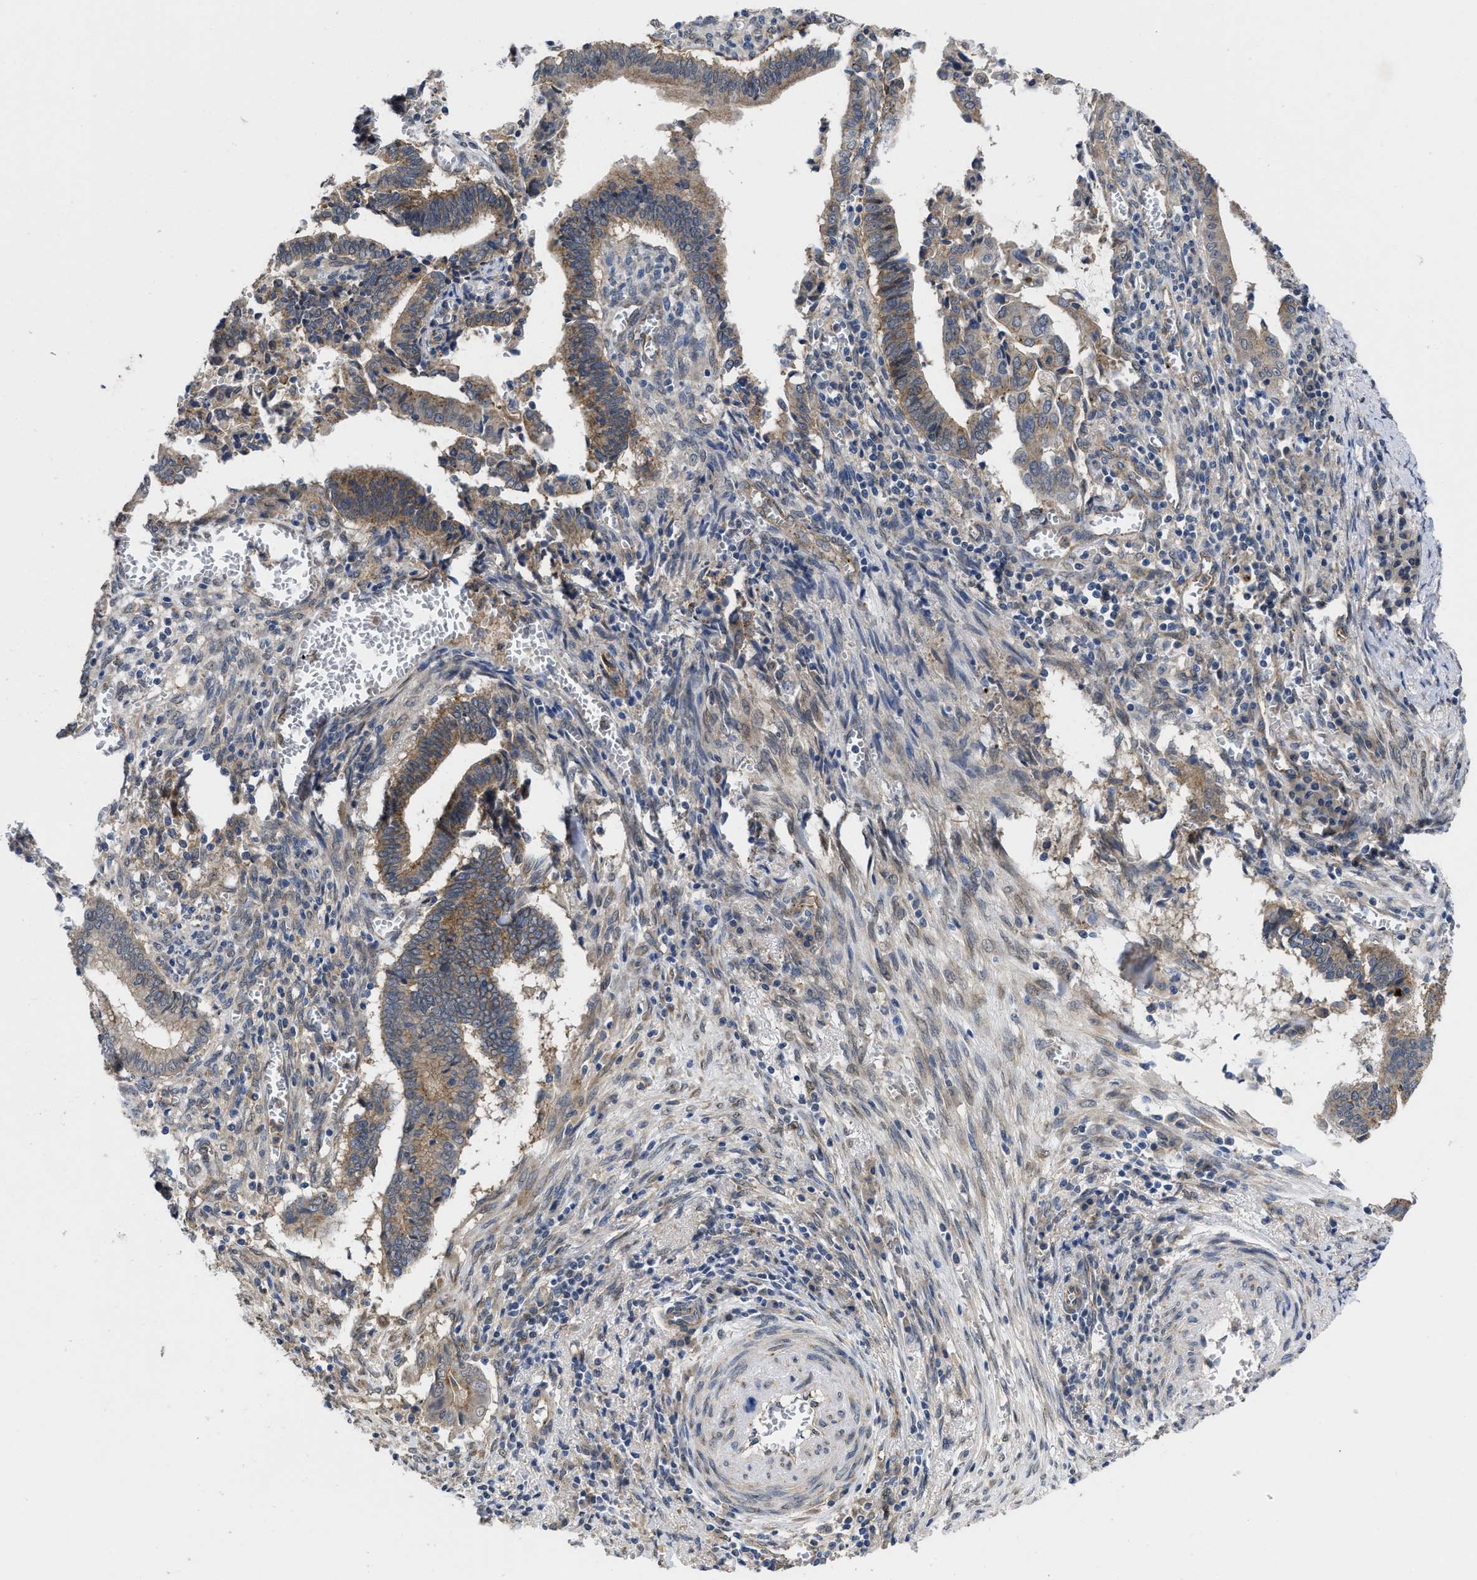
{"staining": {"intensity": "moderate", "quantity": ">75%", "location": "cytoplasmic/membranous"}, "tissue": "cervical cancer", "cell_type": "Tumor cells", "image_type": "cancer", "snomed": [{"axis": "morphology", "description": "Adenocarcinoma, NOS"}, {"axis": "topography", "description": "Cervix"}], "caption": "Protein staining of cervical cancer (adenocarcinoma) tissue reveals moderate cytoplasmic/membranous expression in approximately >75% of tumor cells.", "gene": "PKD2", "patient": {"sex": "female", "age": 44}}